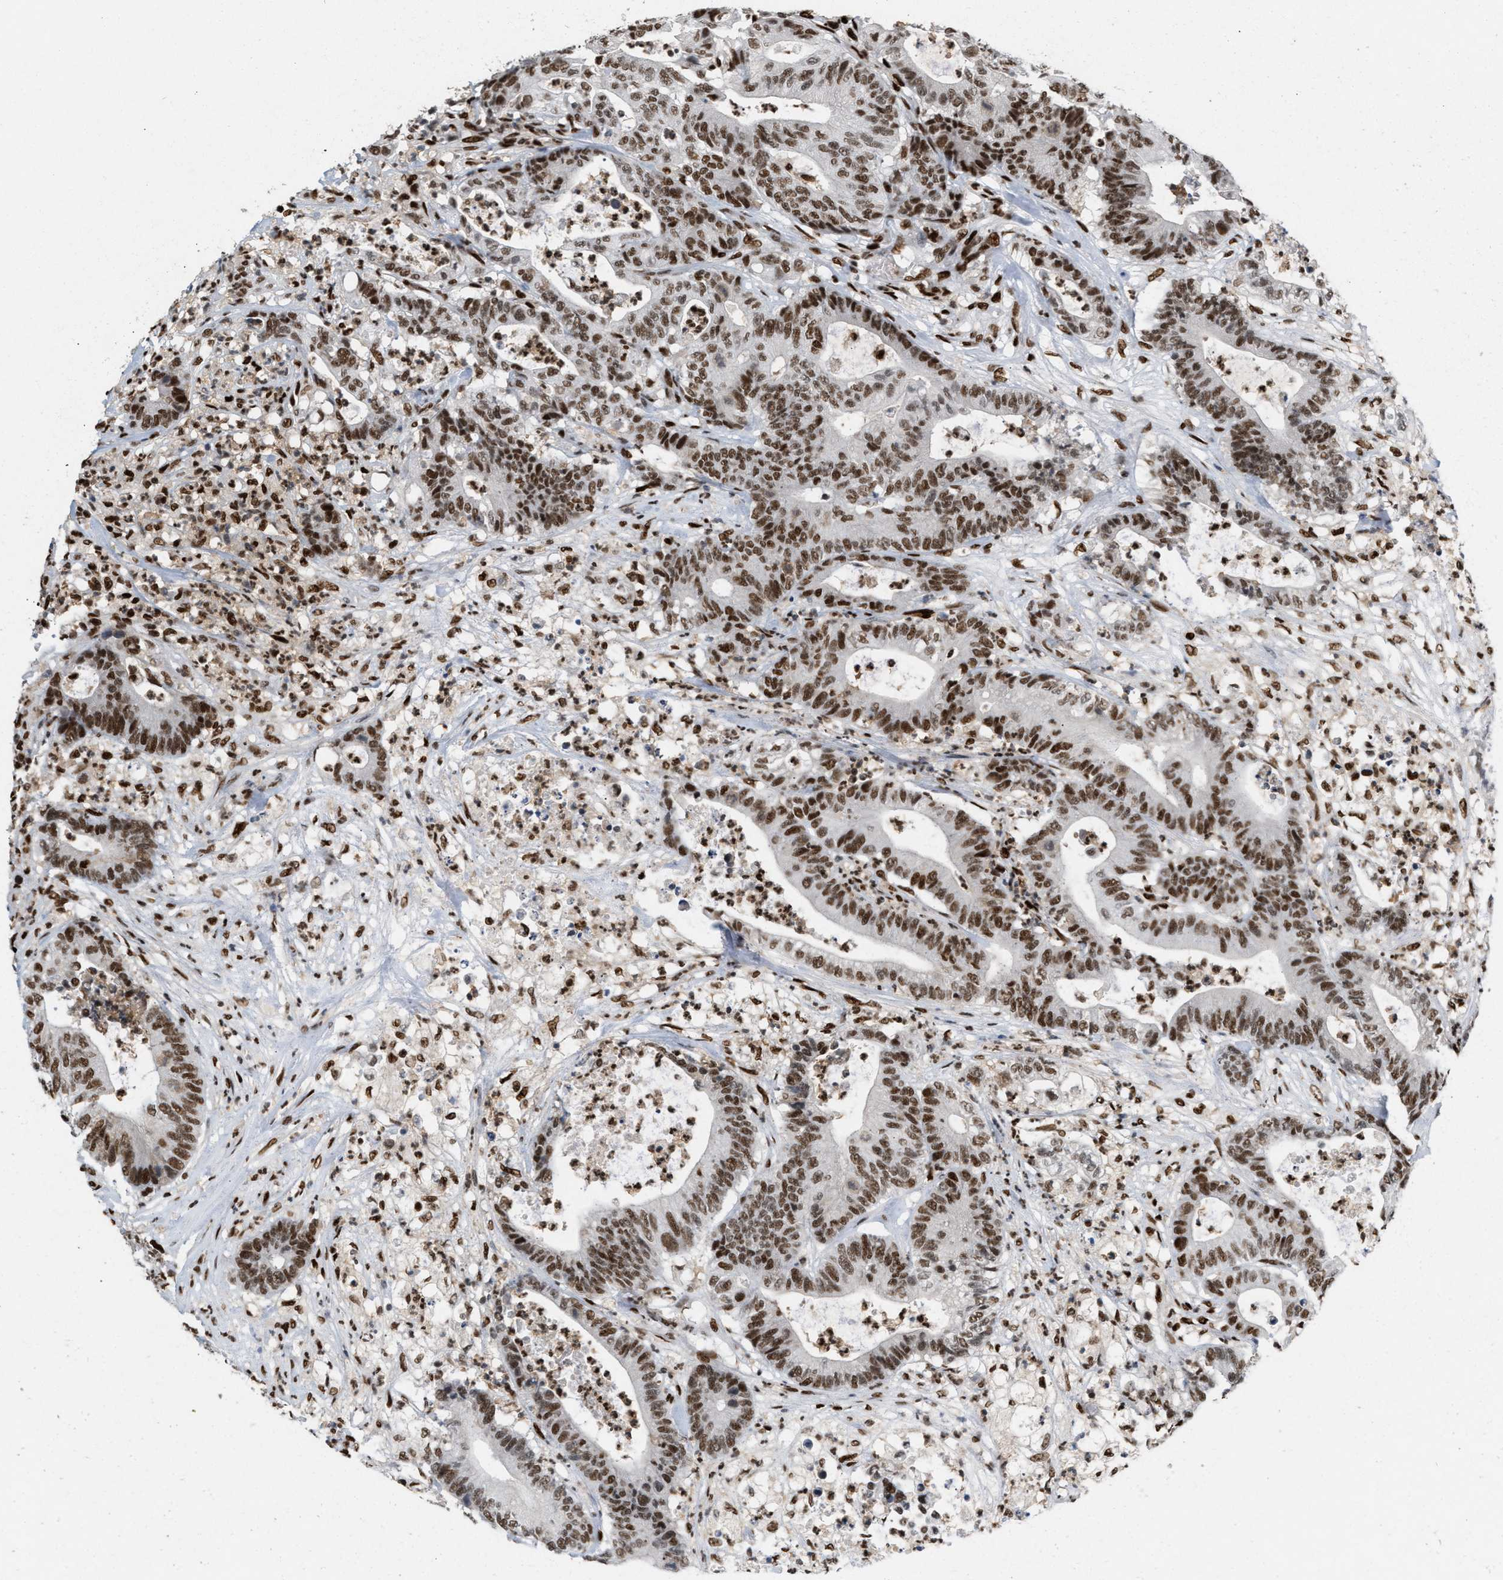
{"staining": {"intensity": "moderate", "quantity": ">75%", "location": "nuclear"}, "tissue": "colorectal cancer", "cell_type": "Tumor cells", "image_type": "cancer", "snomed": [{"axis": "morphology", "description": "Adenocarcinoma, NOS"}, {"axis": "topography", "description": "Colon"}], "caption": "The photomicrograph exhibits a brown stain indicating the presence of a protein in the nuclear of tumor cells in adenocarcinoma (colorectal).", "gene": "RNASEK-C17orf49", "patient": {"sex": "female", "age": 84}}